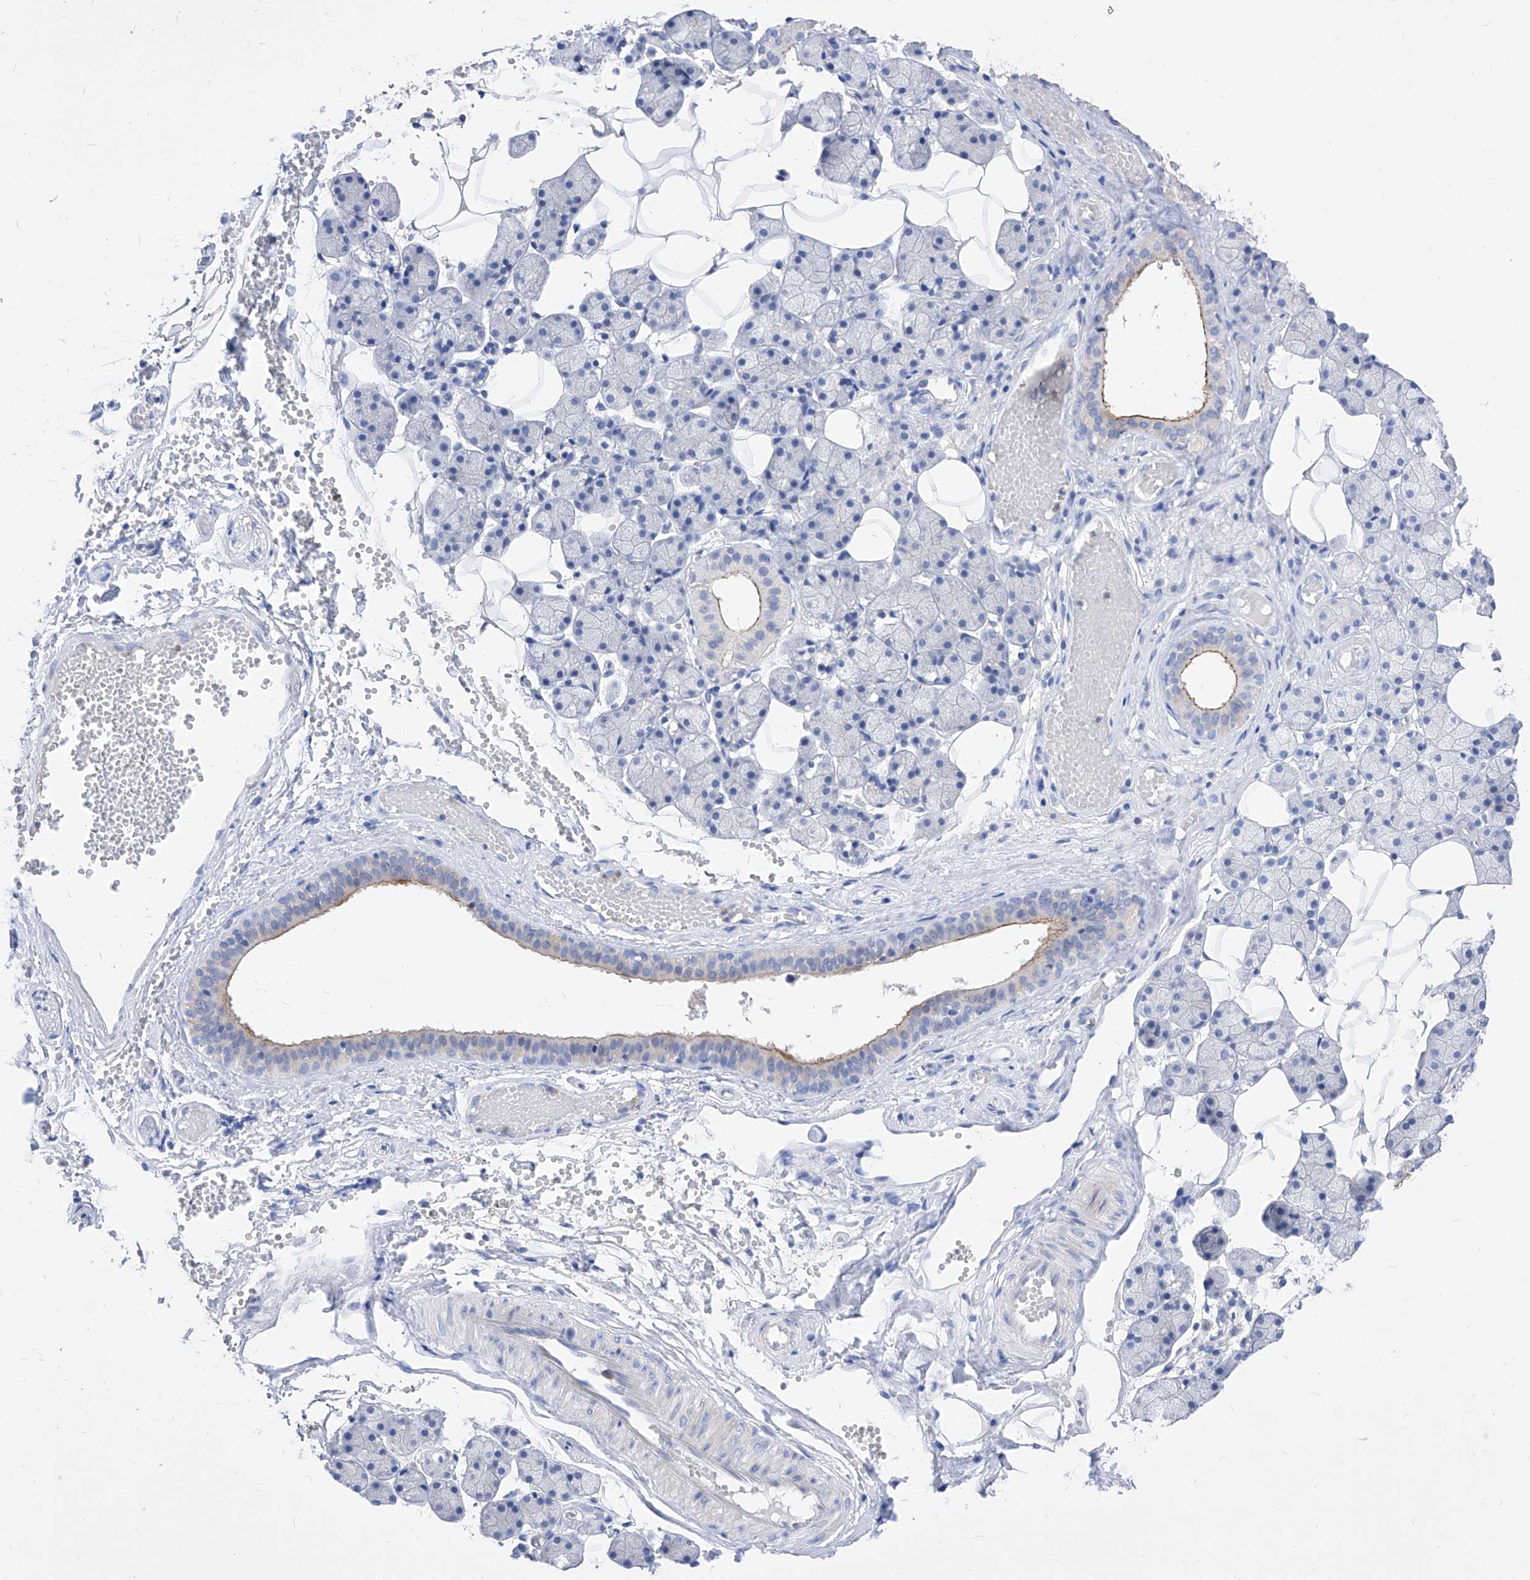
{"staining": {"intensity": "negative", "quantity": "none", "location": "none"}, "tissue": "salivary gland", "cell_type": "Glandular cells", "image_type": "normal", "snomed": [{"axis": "morphology", "description": "Normal tissue, NOS"}, {"axis": "topography", "description": "Salivary gland"}], "caption": "Immunohistochemistry (IHC) photomicrograph of unremarkable salivary gland: salivary gland stained with DAB (3,3'-diaminobenzidine) shows no significant protein expression in glandular cells. (DAB (3,3'-diaminobenzidine) immunohistochemistry (IHC) visualized using brightfield microscopy, high magnification).", "gene": "VAX1", "patient": {"sex": "female", "age": 33}}